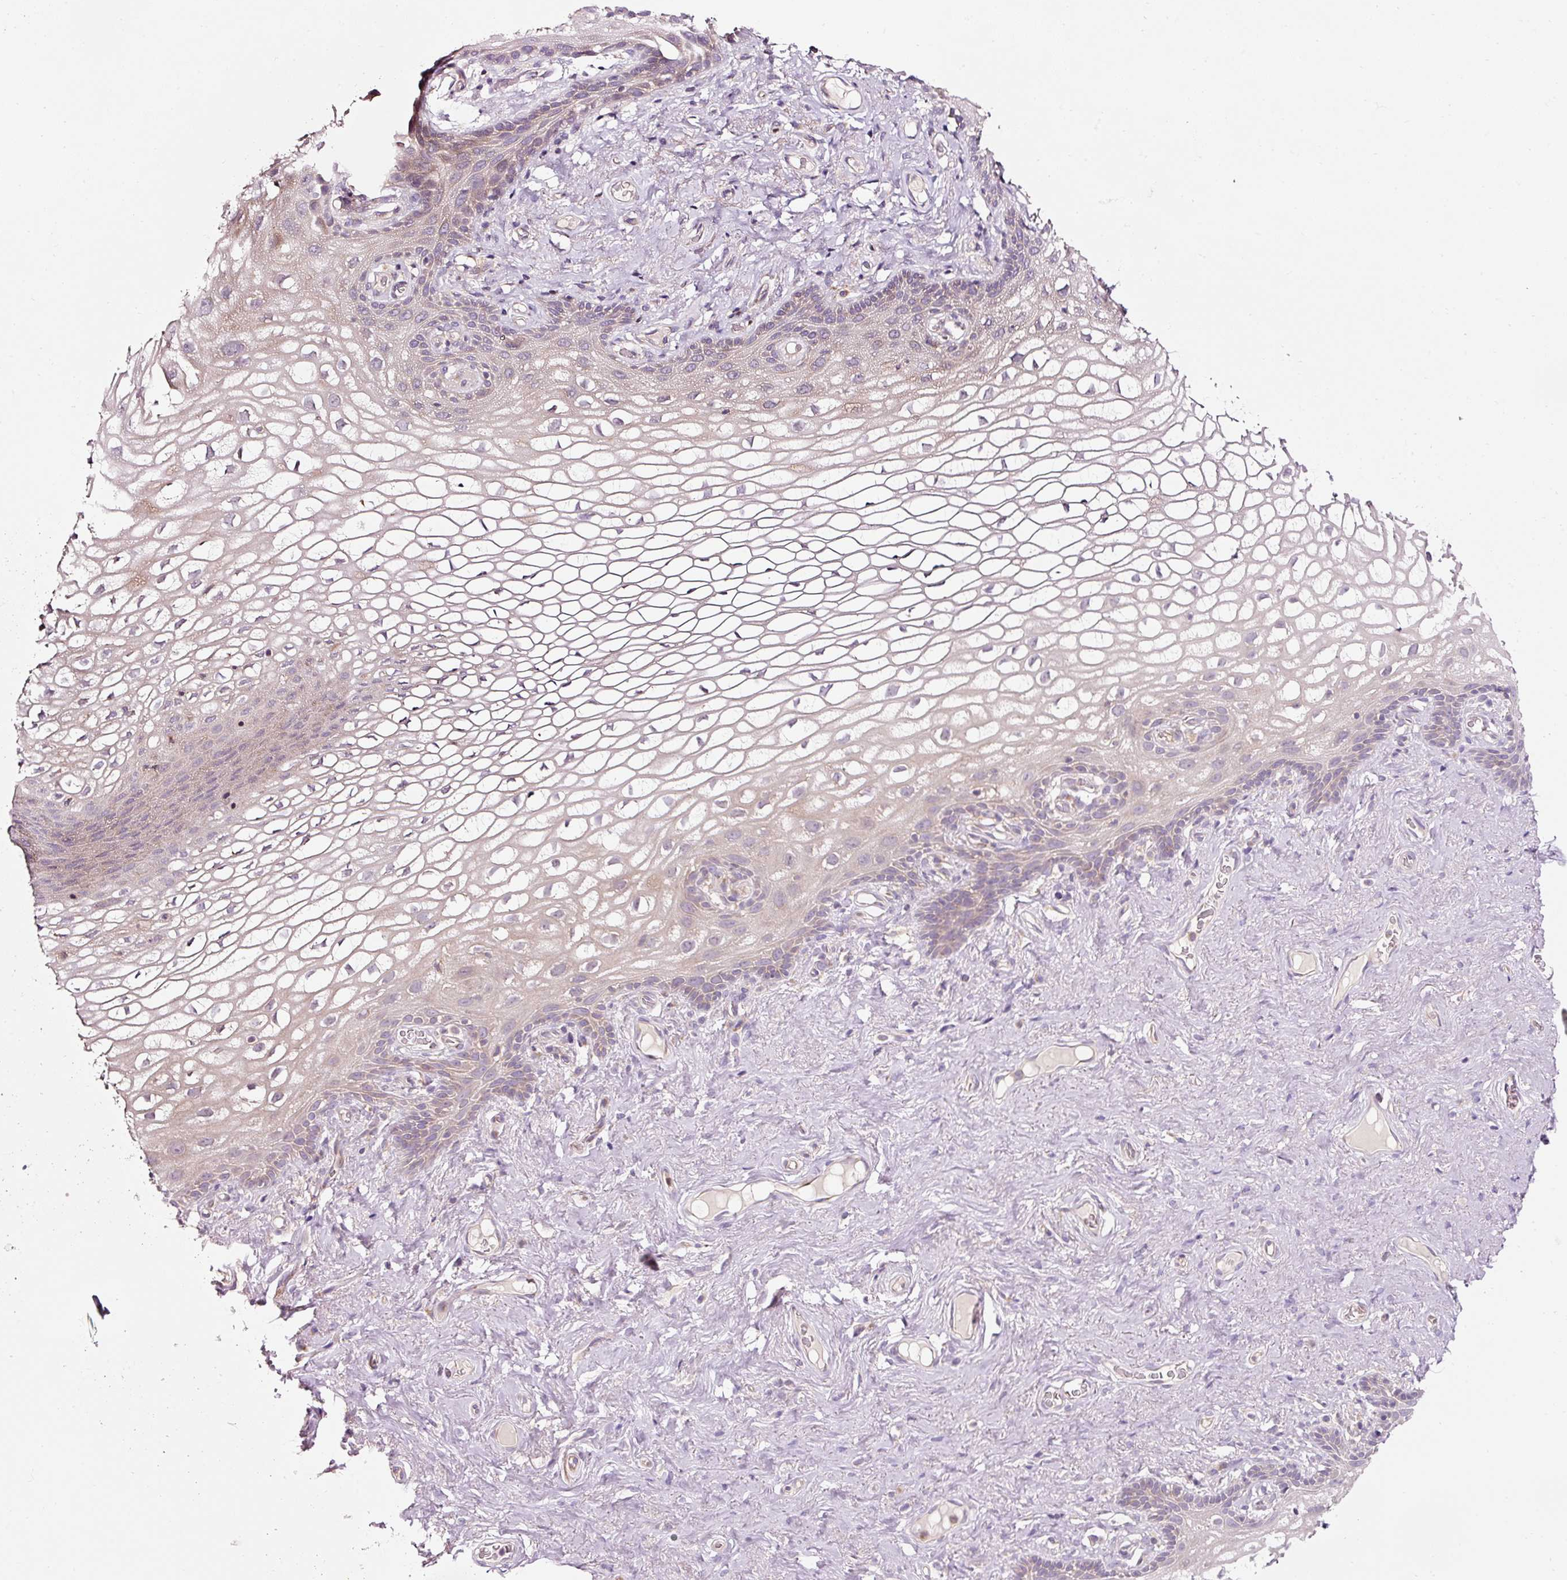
{"staining": {"intensity": "weak", "quantity": "<25%", "location": "cytoplasmic/membranous"}, "tissue": "vagina", "cell_type": "Squamous epithelial cells", "image_type": "normal", "snomed": [{"axis": "morphology", "description": "Normal tissue, NOS"}, {"axis": "topography", "description": "Vagina"}, {"axis": "topography", "description": "Peripheral nerve tissue"}], "caption": "Immunohistochemical staining of benign human vagina shows no significant staining in squamous epithelial cells. The staining is performed using DAB brown chromogen with nuclei counter-stained in using hematoxylin.", "gene": "NAPA", "patient": {"sex": "female", "age": 71}}